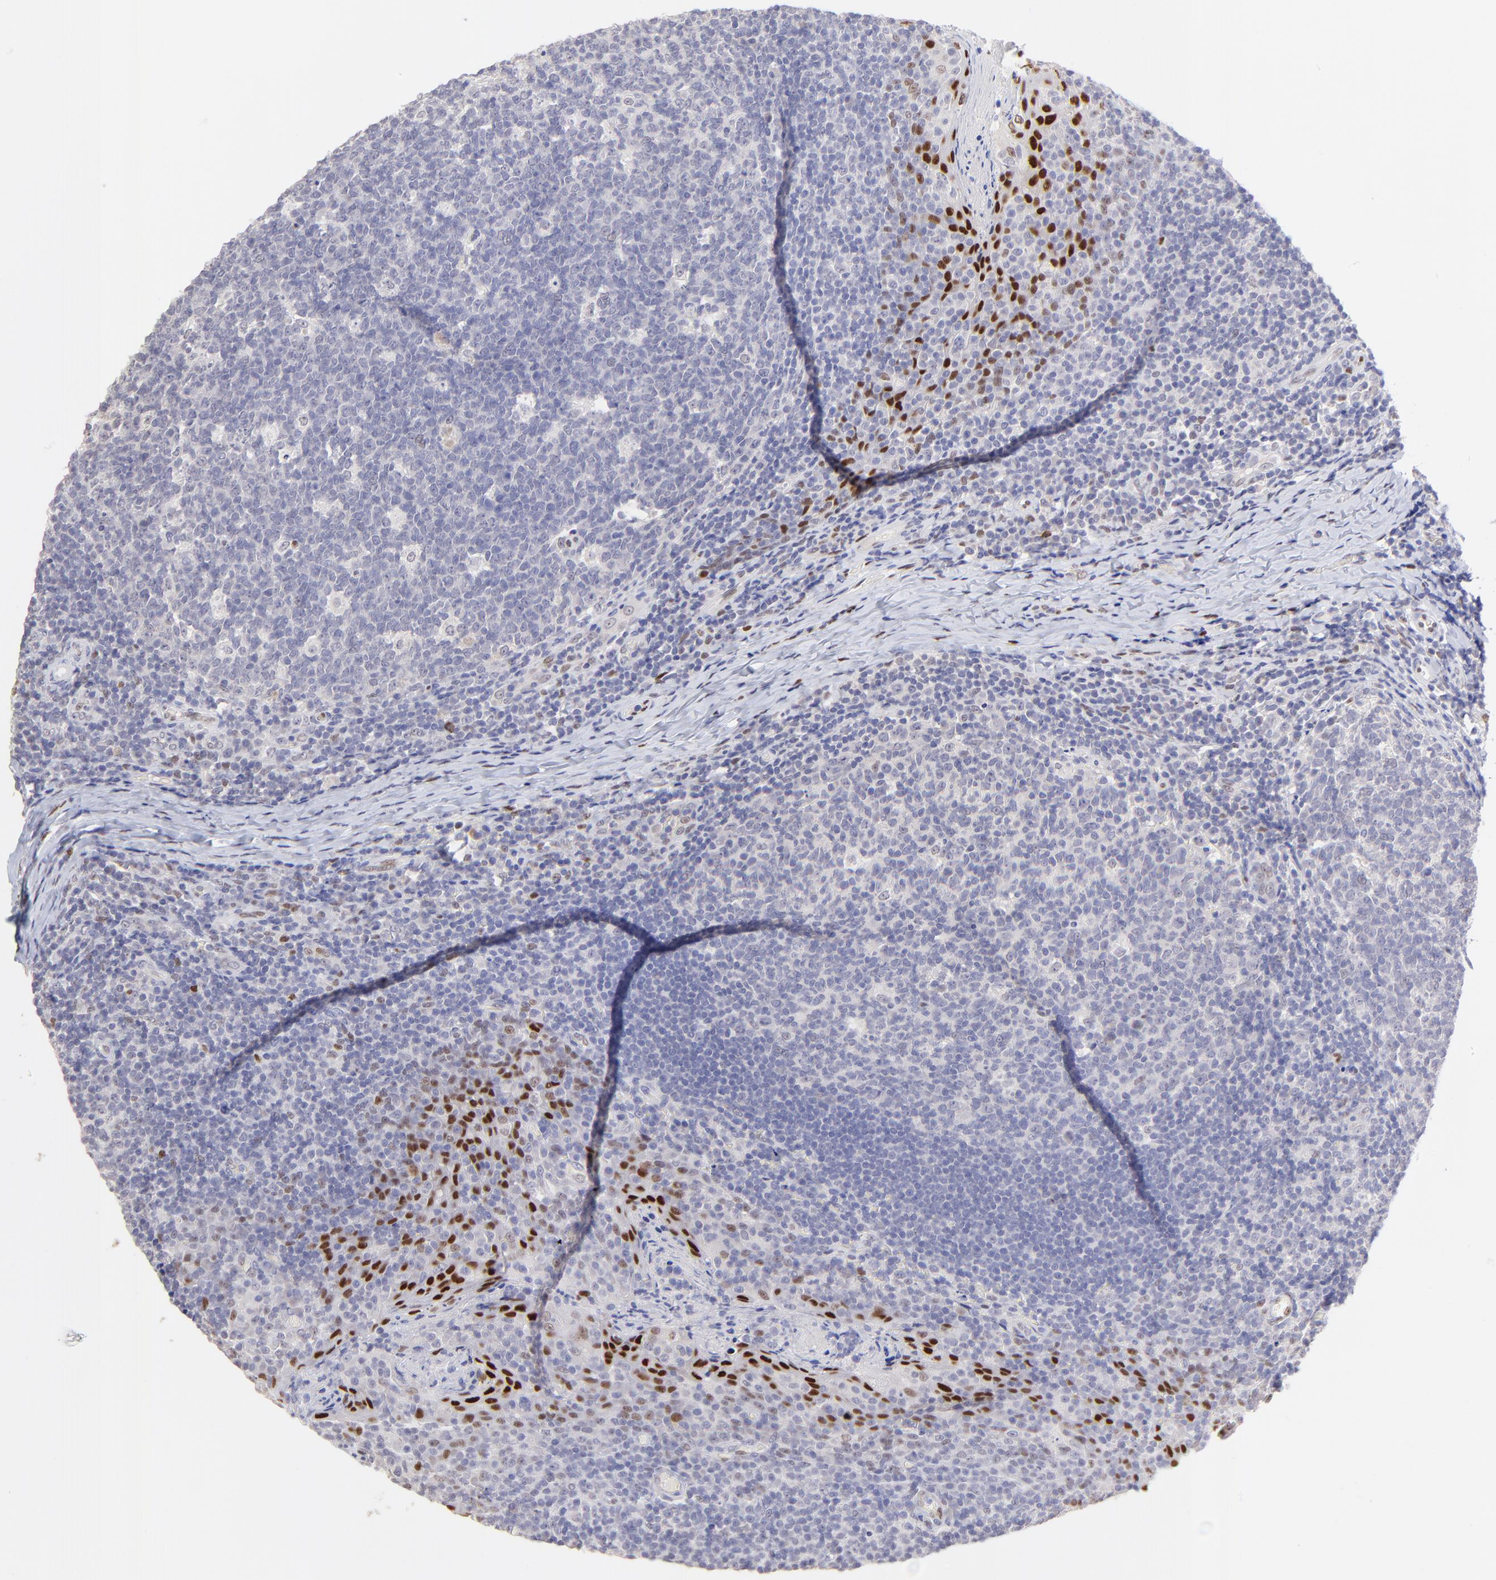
{"staining": {"intensity": "negative", "quantity": "none", "location": "none"}, "tissue": "tonsil", "cell_type": "Germinal center cells", "image_type": "normal", "snomed": [{"axis": "morphology", "description": "Normal tissue, NOS"}, {"axis": "topography", "description": "Tonsil"}], "caption": "This is an IHC histopathology image of unremarkable tonsil. There is no expression in germinal center cells.", "gene": "KLF4", "patient": {"sex": "male", "age": 17}}